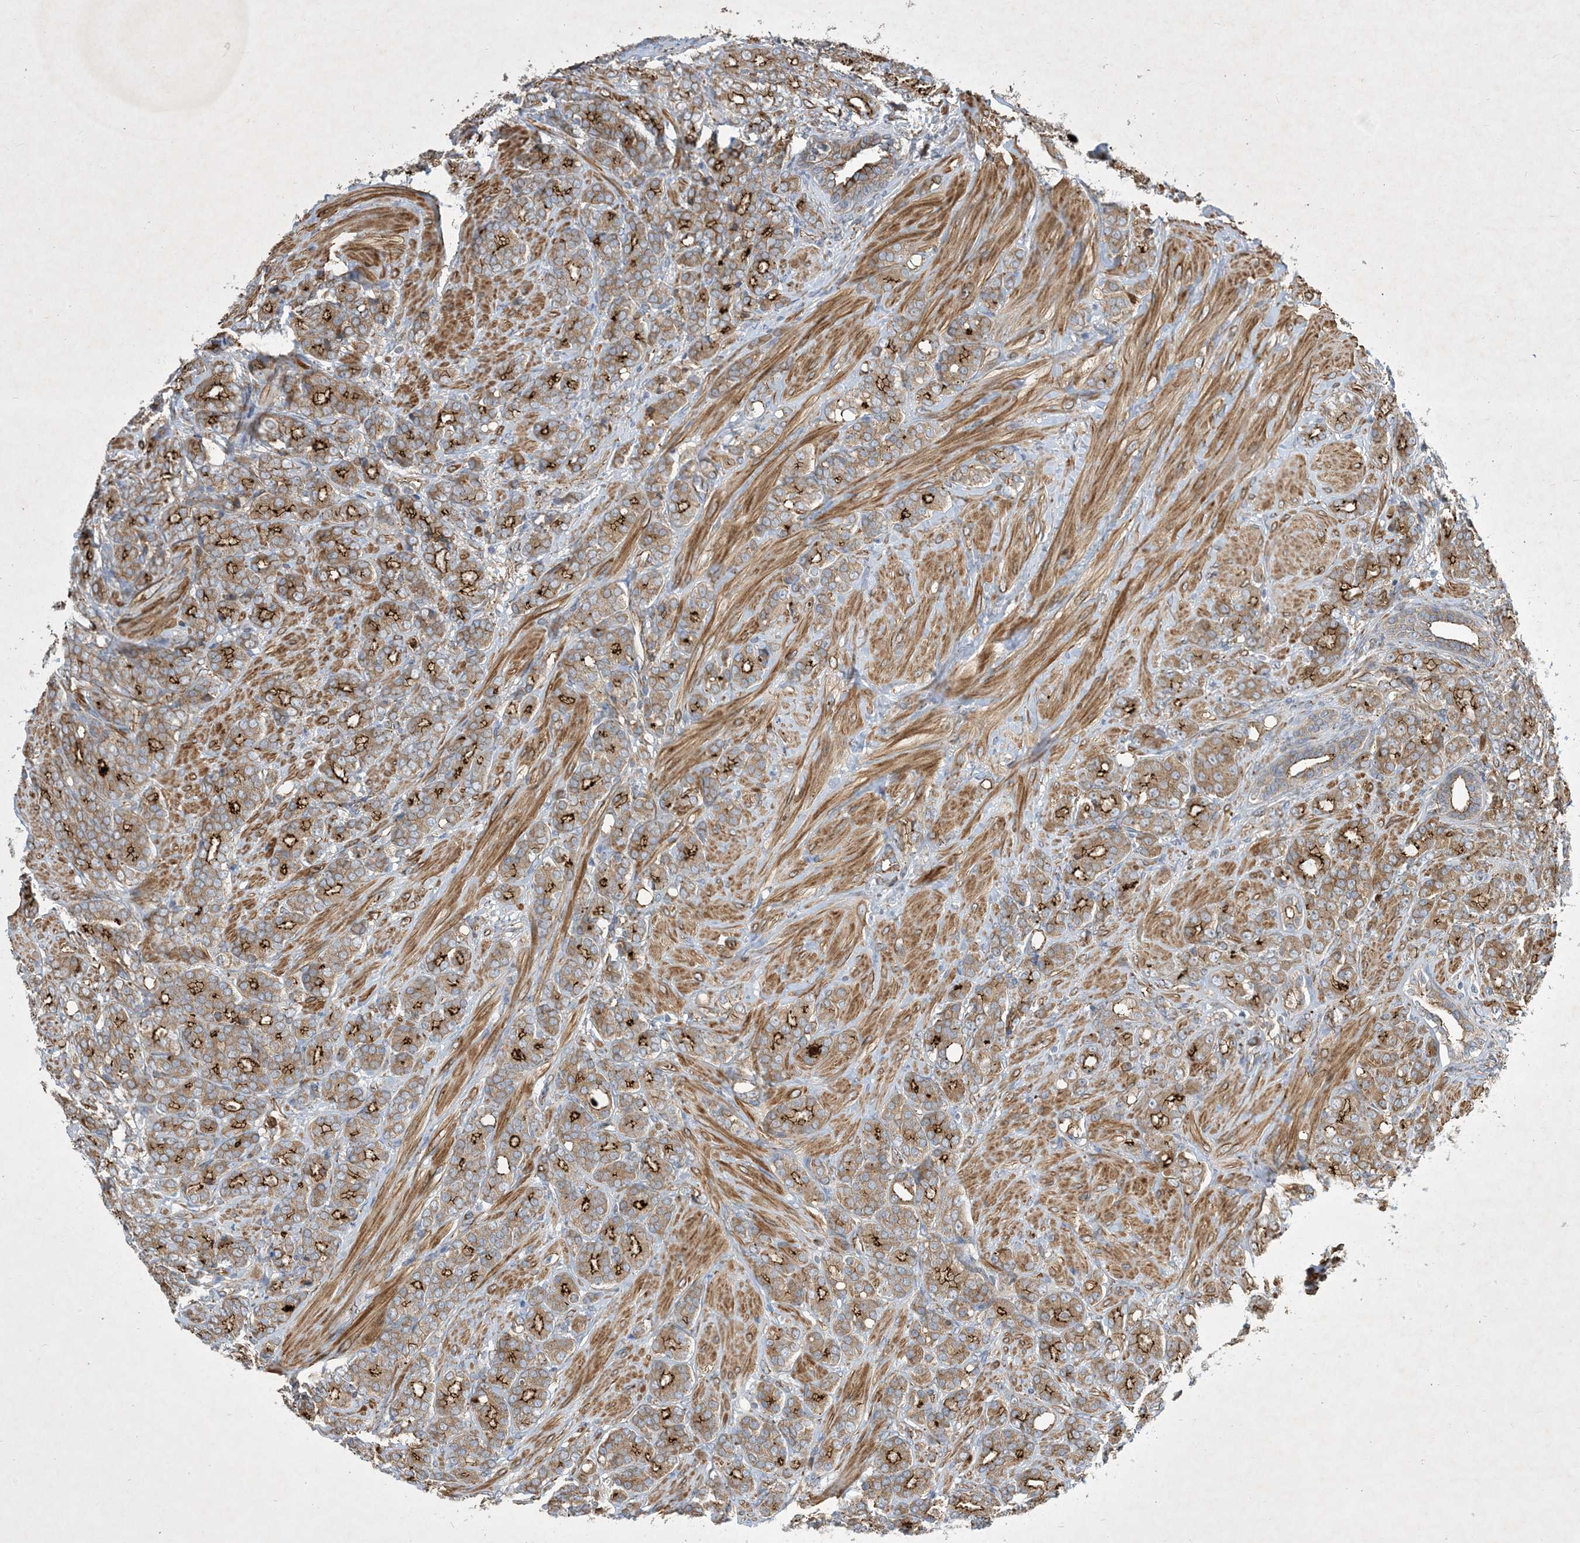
{"staining": {"intensity": "strong", "quantity": "25%-75%", "location": "cytoplasmic/membranous"}, "tissue": "prostate cancer", "cell_type": "Tumor cells", "image_type": "cancer", "snomed": [{"axis": "morphology", "description": "Adenocarcinoma, High grade"}, {"axis": "topography", "description": "Prostate"}], "caption": "IHC image of neoplastic tissue: adenocarcinoma (high-grade) (prostate) stained using IHC shows high levels of strong protein expression localized specifically in the cytoplasmic/membranous of tumor cells, appearing as a cytoplasmic/membranous brown color.", "gene": "OTOP1", "patient": {"sex": "male", "age": 62}}